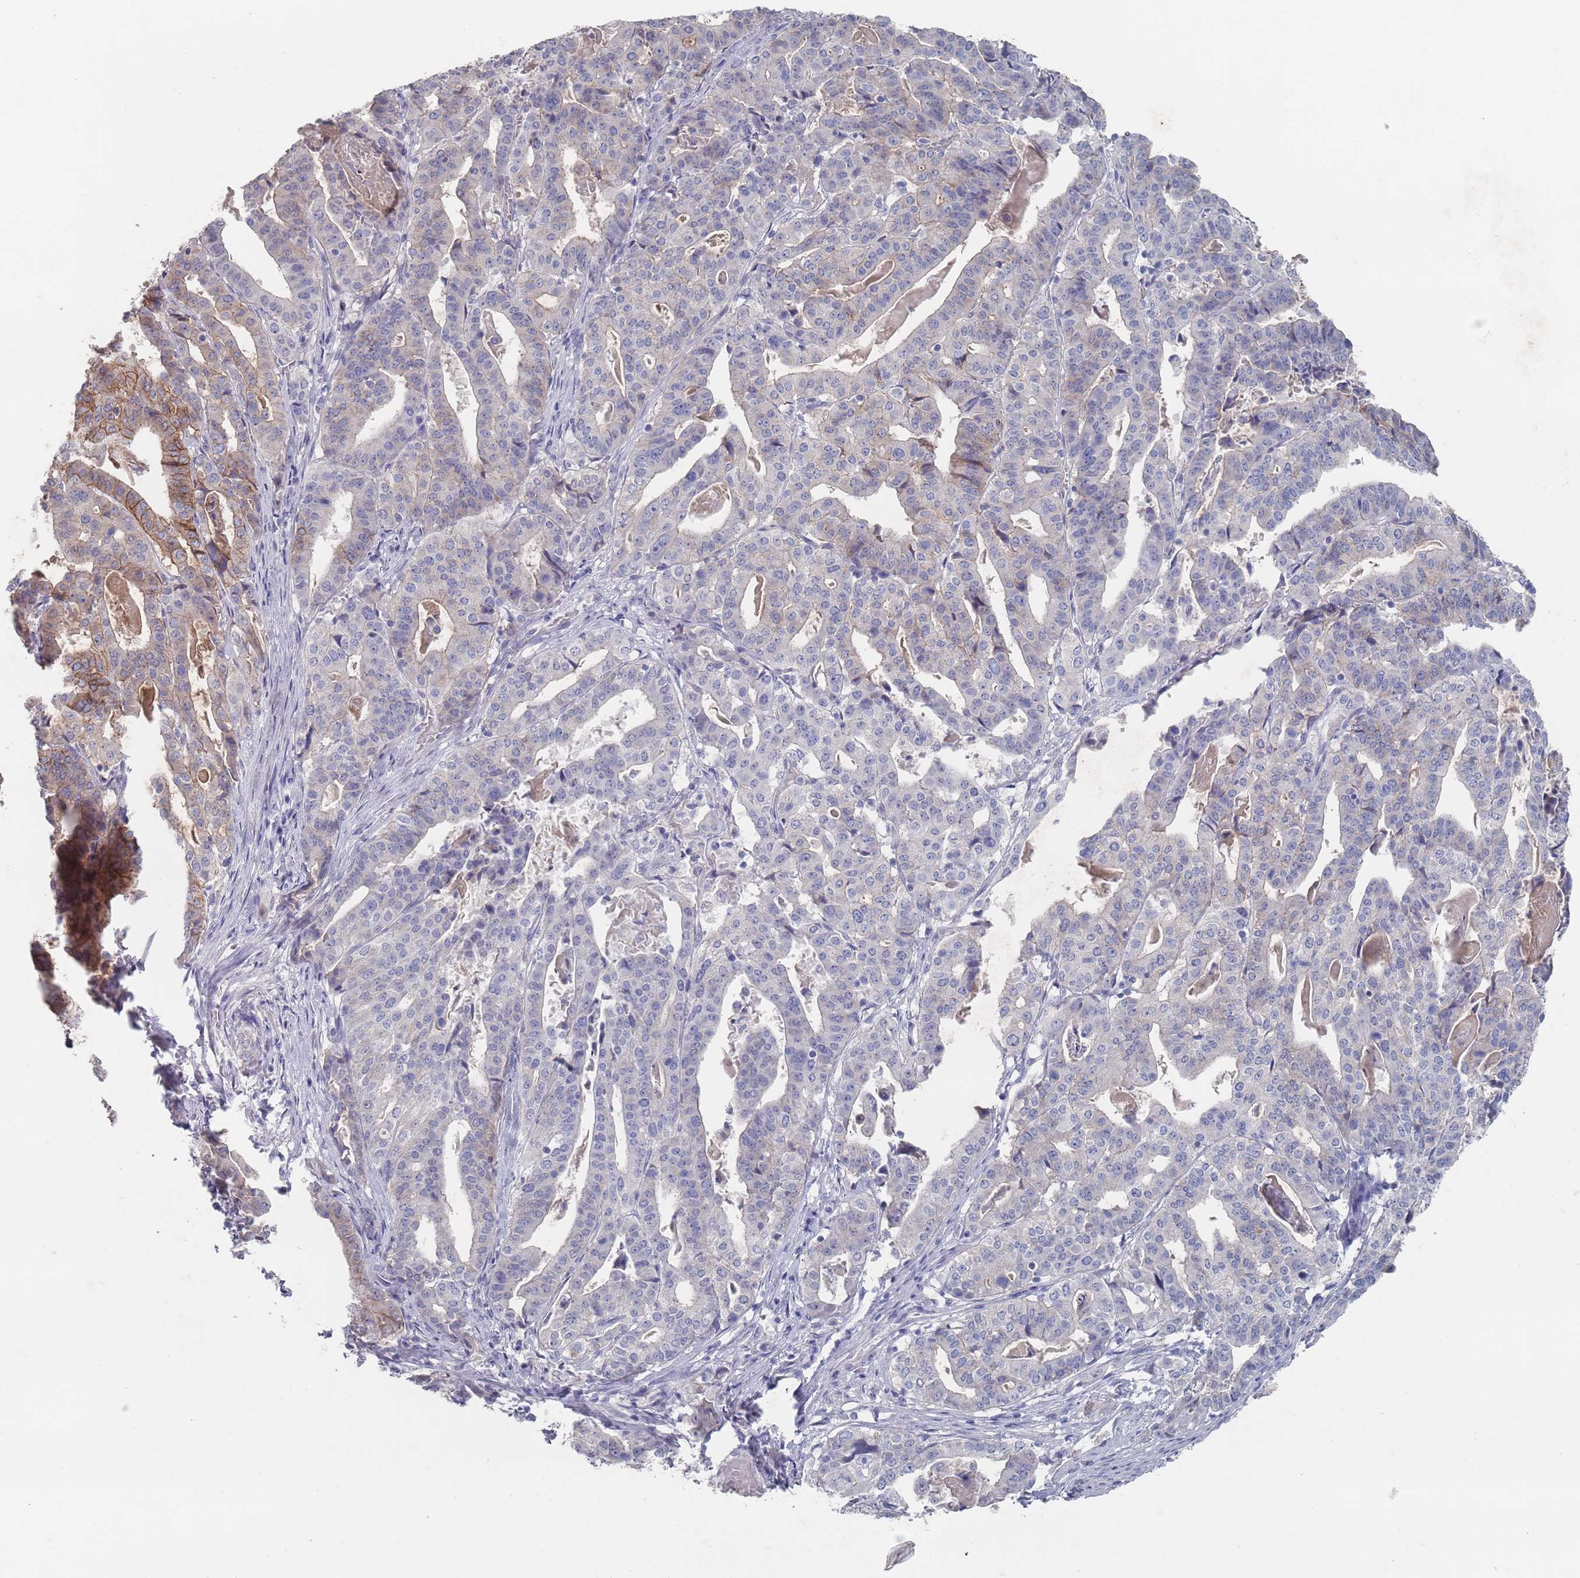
{"staining": {"intensity": "moderate", "quantity": "<25%", "location": "cytoplasmic/membranous"}, "tissue": "stomach cancer", "cell_type": "Tumor cells", "image_type": "cancer", "snomed": [{"axis": "morphology", "description": "Adenocarcinoma, NOS"}, {"axis": "topography", "description": "Stomach"}], "caption": "Immunohistochemical staining of human stomach cancer displays low levels of moderate cytoplasmic/membranous expression in about <25% of tumor cells.", "gene": "PROM2", "patient": {"sex": "male", "age": 48}}